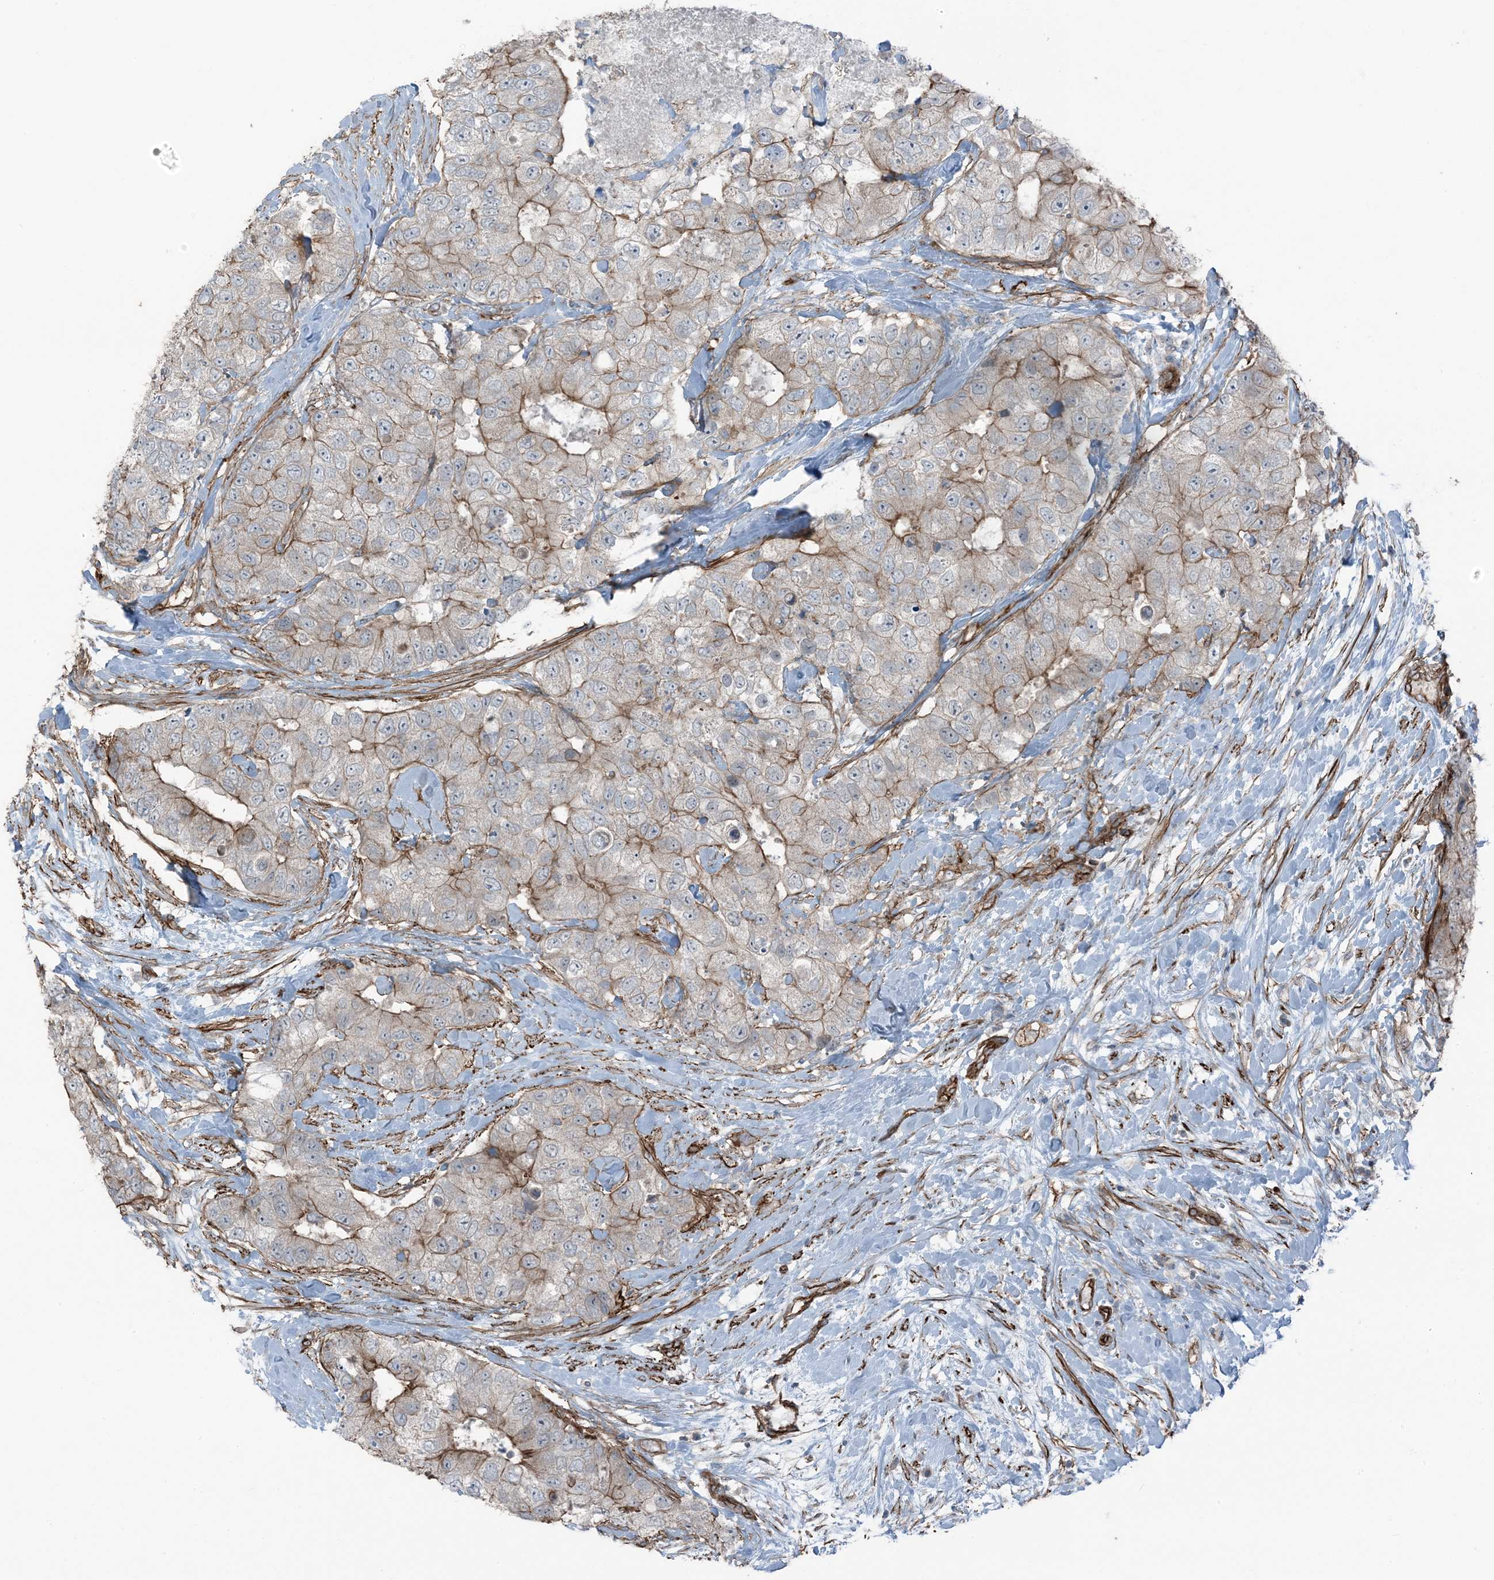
{"staining": {"intensity": "moderate", "quantity": "25%-75%", "location": "cytoplasmic/membranous"}, "tissue": "breast cancer", "cell_type": "Tumor cells", "image_type": "cancer", "snomed": [{"axis": "morphology", "description": "Duct carcinoma"}, {"axis": "topography", "description": "Breast"}], "caption": "Infiltrating ductal carcinoma (breast) stained with a brown dye exhibits moderate cytoplasmic/membranous positive staining in approximately 25%-75% of tumor cells.", "gene": "ZFP90", "patient": {"sex": "female", "age": 62}}